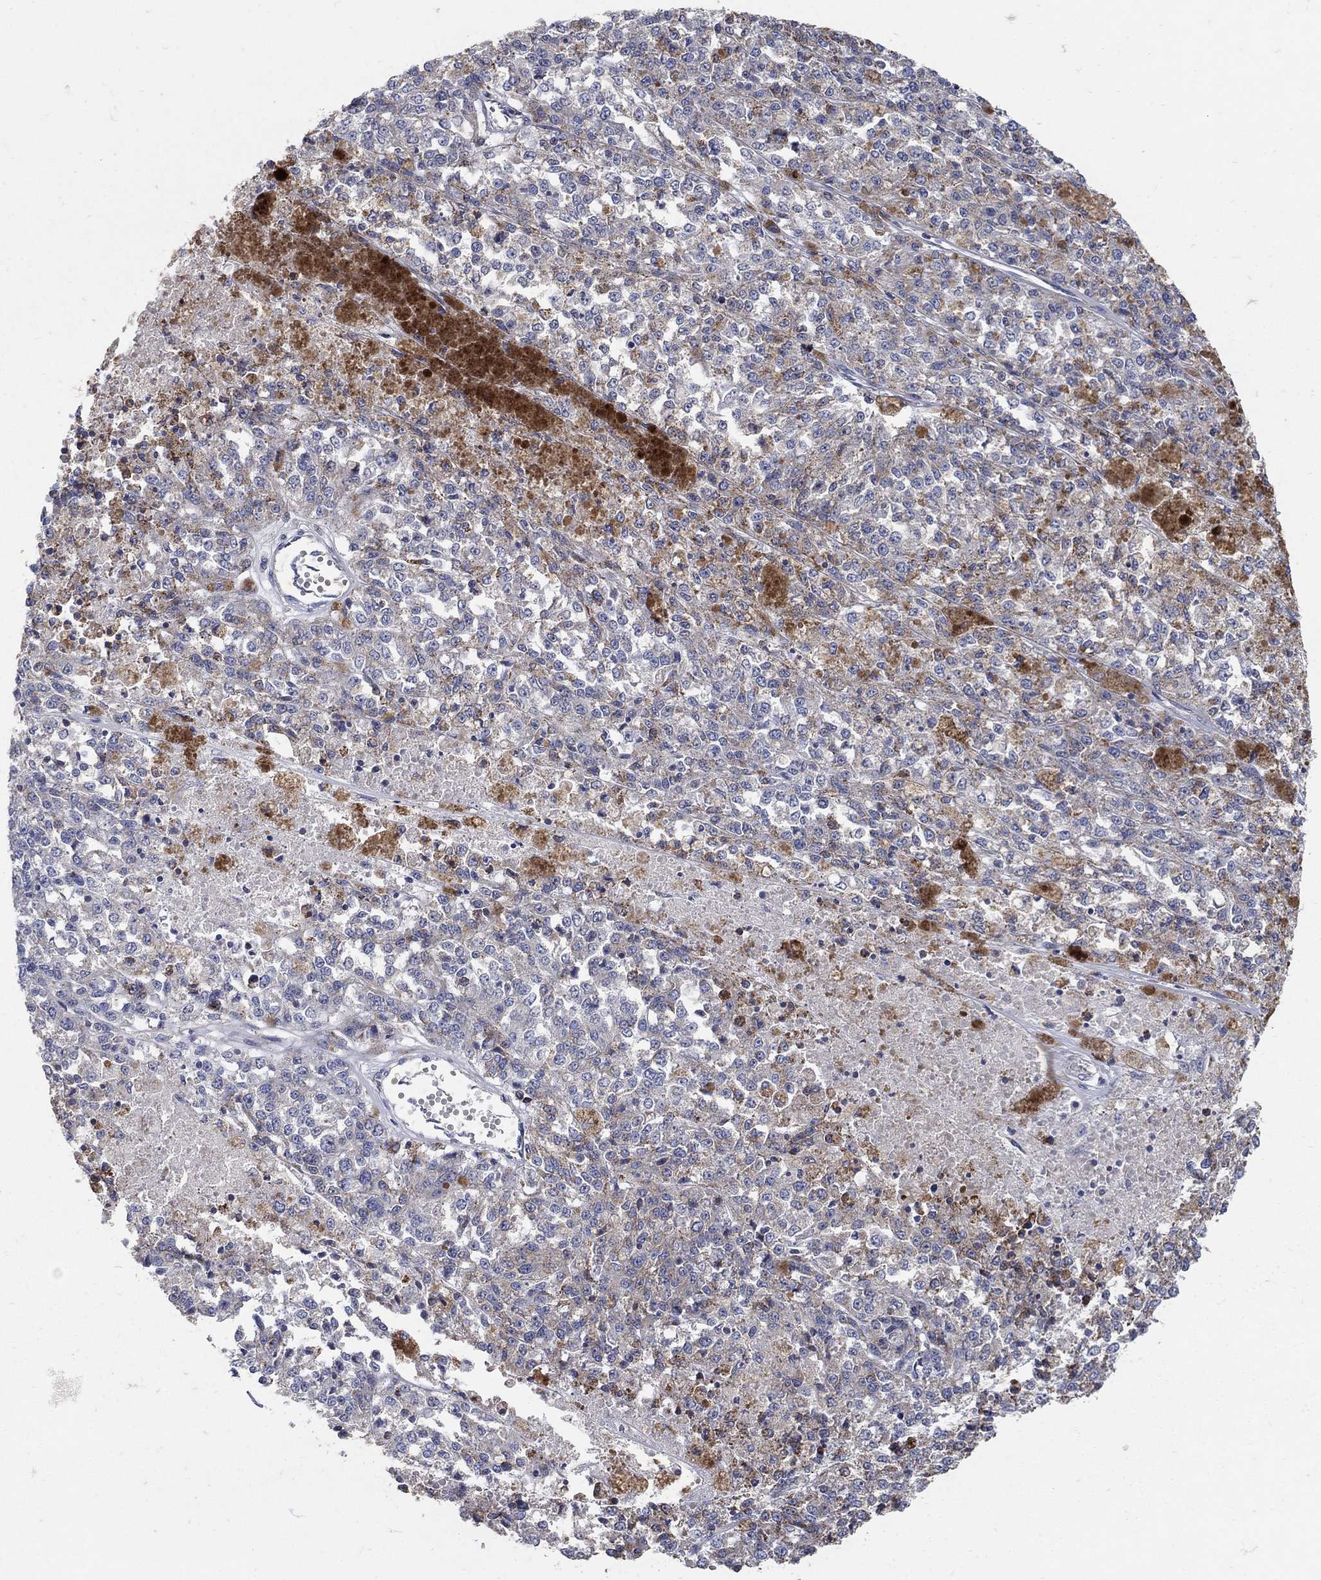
{"staining": {"intensity": "moderate", "quantity": "<25%", "location": "cytoplasmic/membranous"}, "tissue": "melanoma", "cell_type": "Tumor cells", "image_type": "cancer", "snomed": [{"axis": "morphology", "description": "Malignant melanoma, Metastatic site"}, {"axis": "topography", "description": "Lymph node"}], "caption": "About <25% of tumor cells in human melanoma exhibit moderate cytoplasmic/membranous protein expression as visualized by brown immunohistochemical staining.", "gene": "HMX2", "patient": {"sex": "female", "age": 64}}